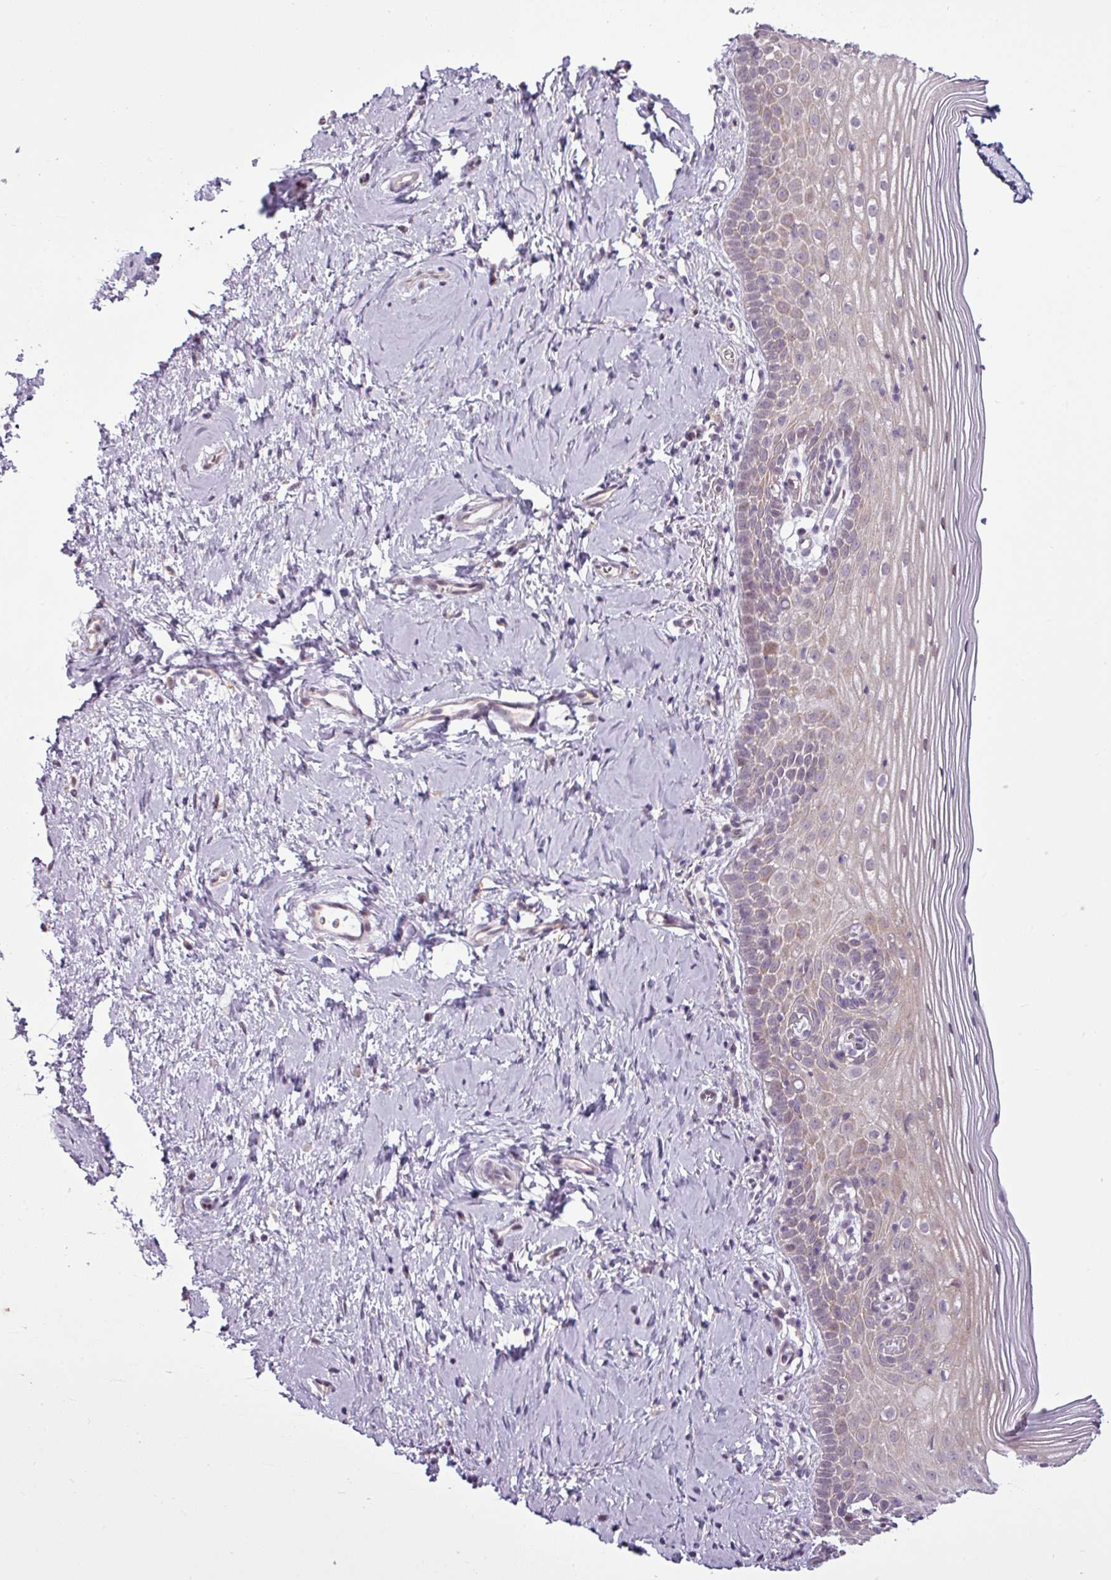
{"staining": {"intensity": "weak", "quantity": "<25%", "location": "cytoplasmic/membranous"}, "tissue": "cervix", "cell_type": "Glandular cells", "image_type": "normal", "snomed": [{"axis": "morphology", "description": "Normal tissue, NOS"}, {"axis": "topography", "description": "Cervix"}], "caption": "Immunohistochemistry image of benign human cervix stained for a protein (brown), which shows no positivity in glandular cells. (Stains: DAB (3,3'-diaminobenzidine) immunohistochemistry (IHC) with hematoxylin counter stain, Microscopy: brightfield microscopy at high magnification).", "gene": "GPT2", "patient": {"sex": "female", "age": 44}}